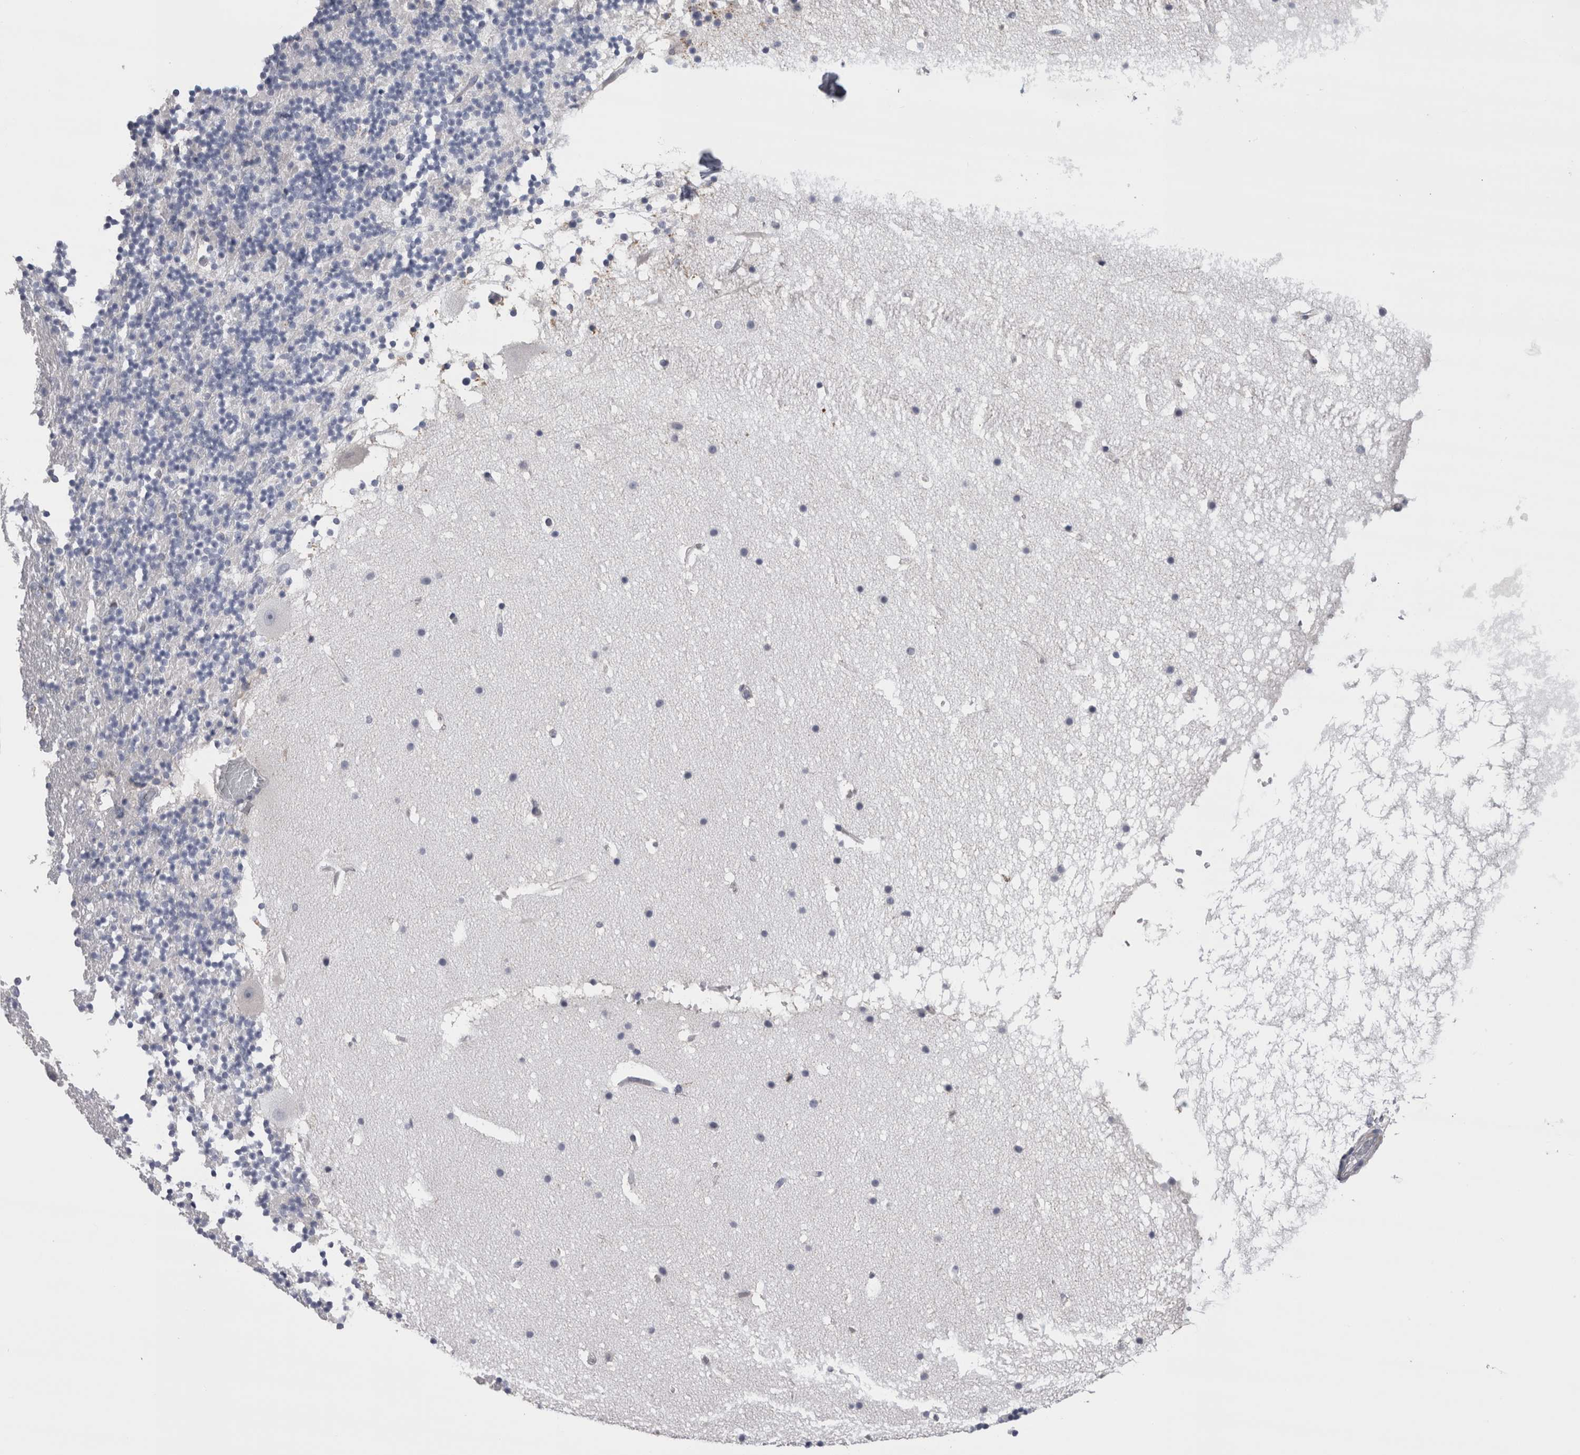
{"staining": {"intensity": "negative", "quantity": "none", "location": "none"}, "tissue": "cerebellum", "cell_type": "Cells in granular layer", "image_type": "normal", "snomed": [{"axis": "morphology", "description": "Normal tissue, NOS"}, {"axis": "topography", "description": "Cerebellum"}], "caption": "Immunohistochemical staining of benign human cerebellum exhibits no significant expression in cells in granular layer.", "gene": "DHRS4", "patient": {"sex": "male", "age": 57}}